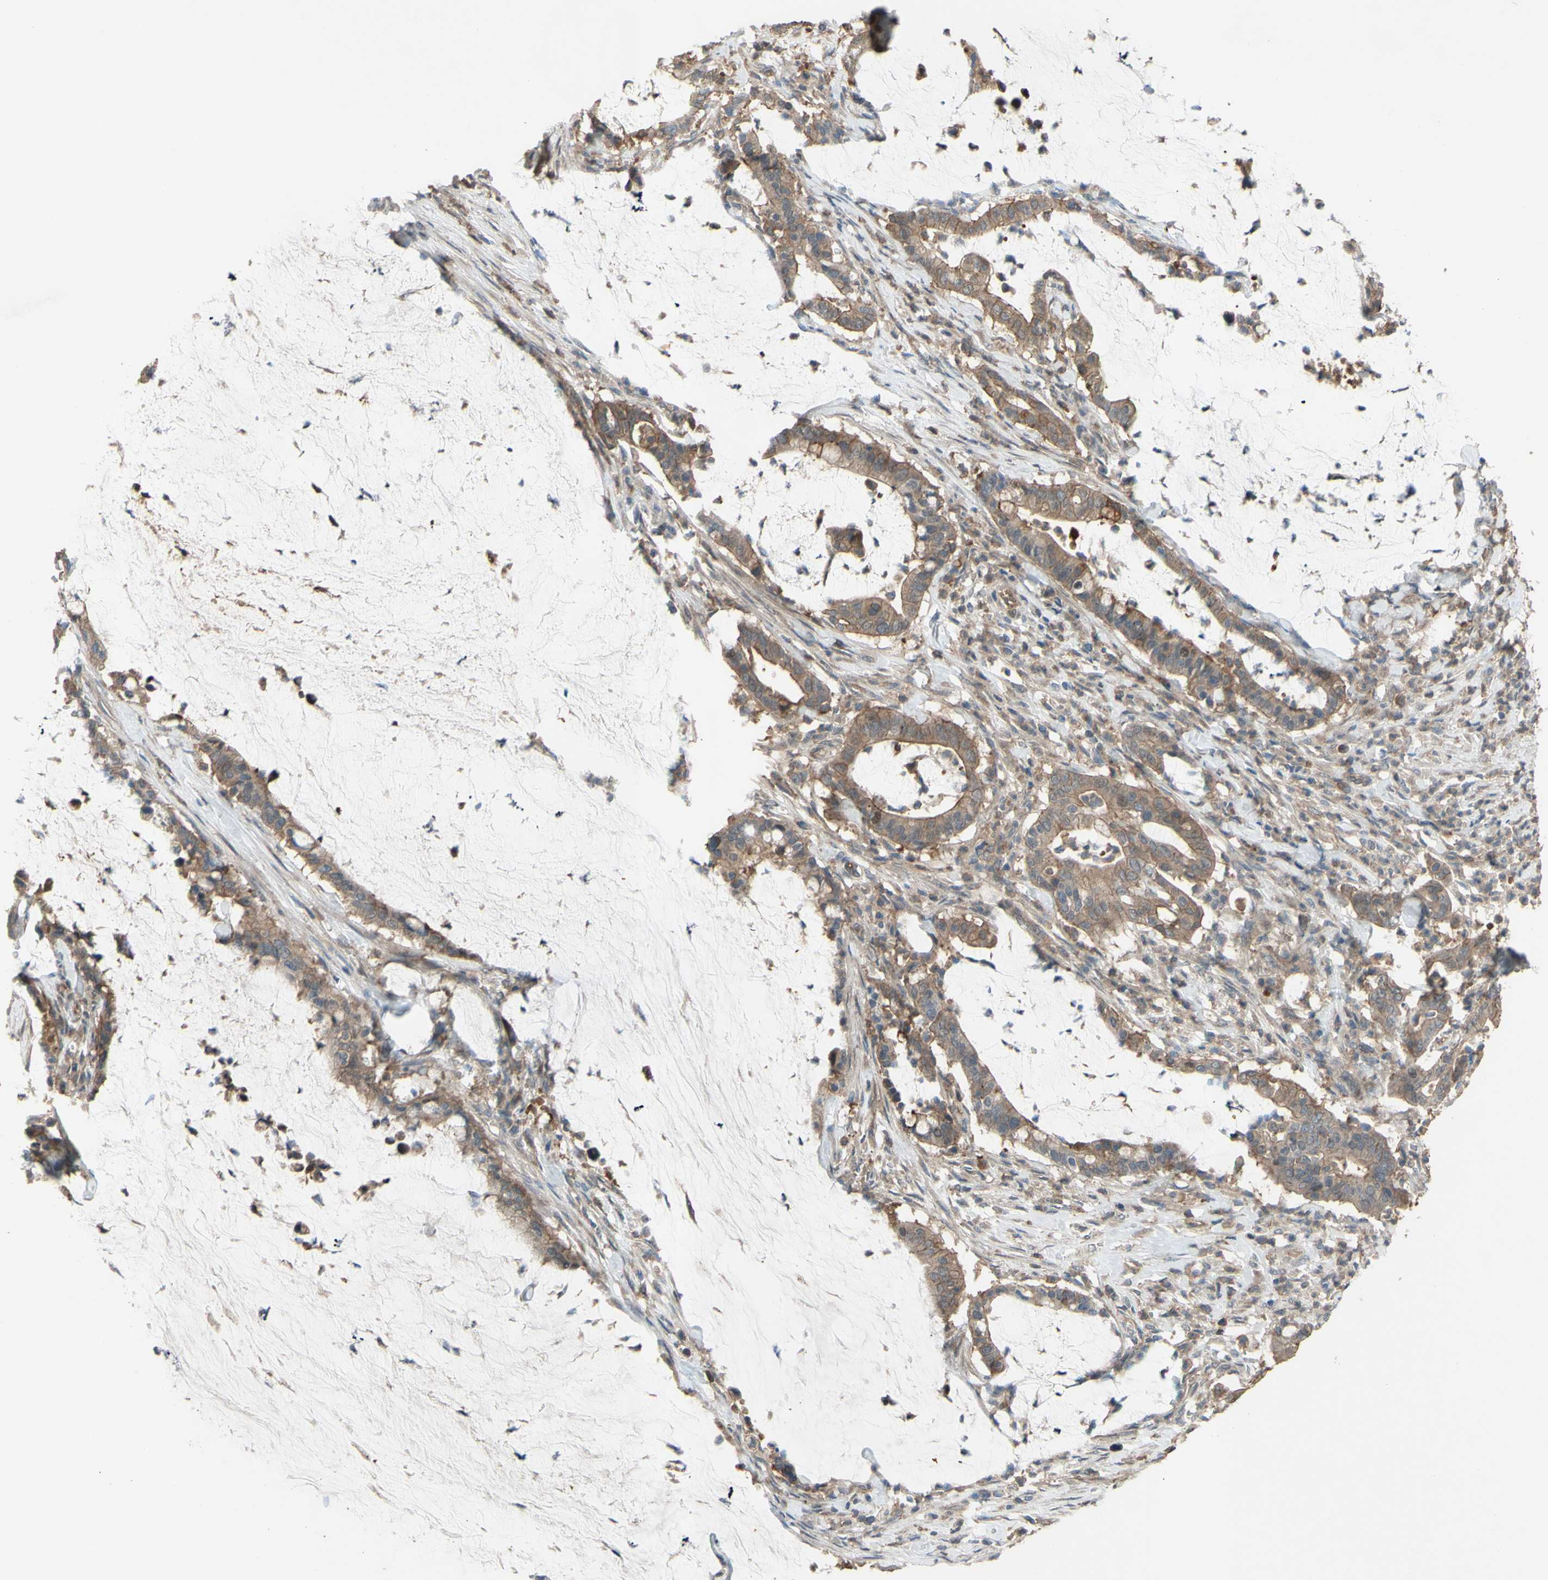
{"staining": {"intensity": "moderate", "quantity": ">75%", "location": "cytoplasmic/membranous"}, "tissue": "pancreatic cancer", "cell_type": "Tumor cells", "image_type": "cancer", "snomed": [{"axis": "morphology", "description": "Adenocarcinoma, NOS"}, {"axis": "topography", "description": "Pancreas"}], "caption": "Pancreatic cancer was stained to show a protein in brown. There is medium levels of moderate cytoplasmic/membranous expression in about >75% of tumor cells.", "gene": "SHROOM4", "patient": {"sex": "male", "age": 41}}